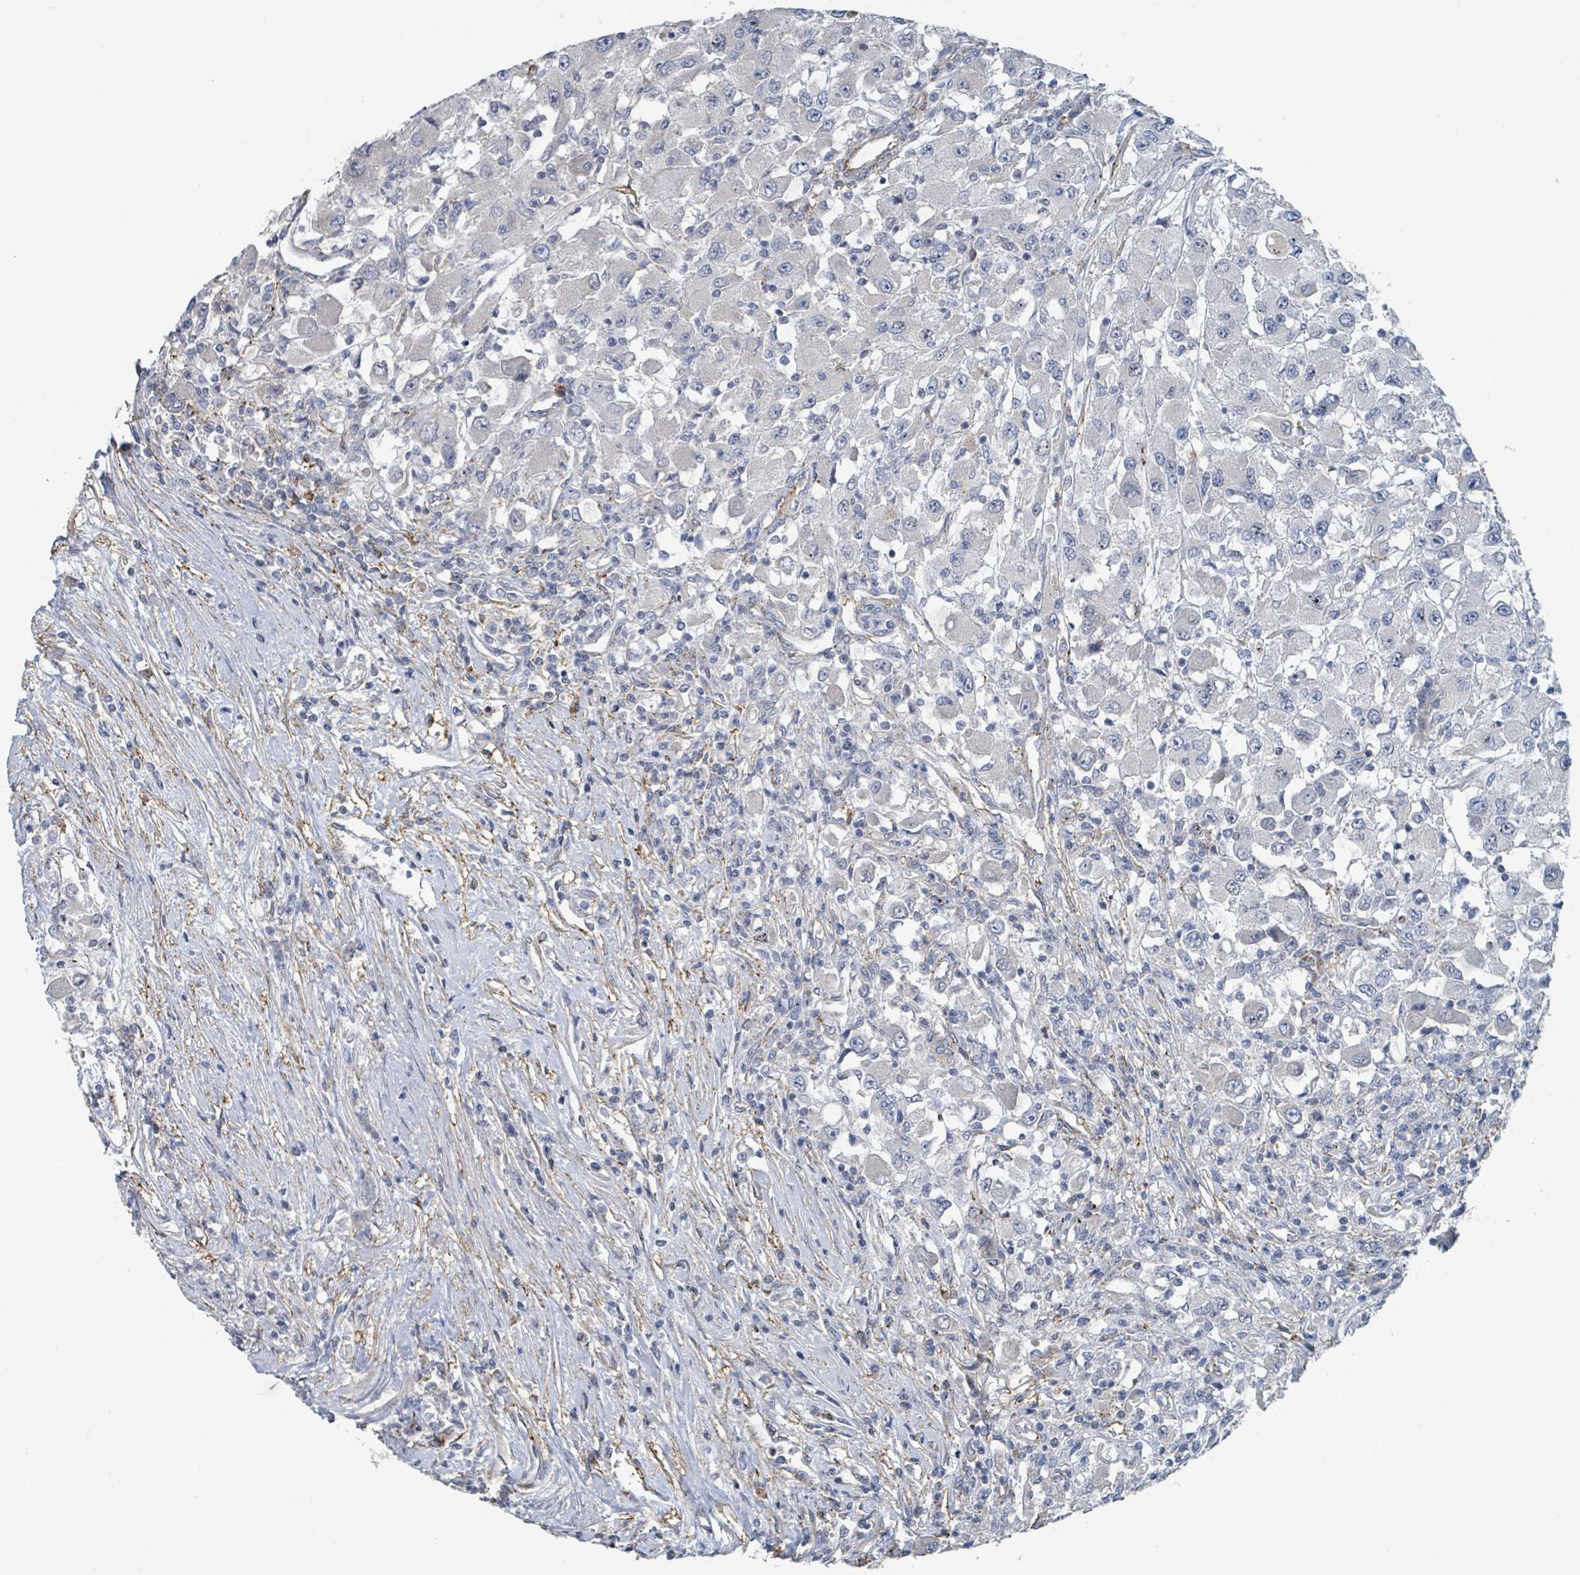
{"staining": {"intensity": "negative", "quantity": "none", "location": "none"}, "tissue": "renal cancer", "cell_type": "Tumor cells", "image_type": "cancer", "snomed": [{"axis": "morphology", "description": "Adenocarcinoma, NOS"}, {"axis": "topography", "description": "Kidney"}], "caption": "Renal cancer (adenocarcinoma) was stained to show a protein in brown. There is no significant positivity in tumor cells.", "gene": "LRRC42", "patient": {"sex": "female", "age": 67}}